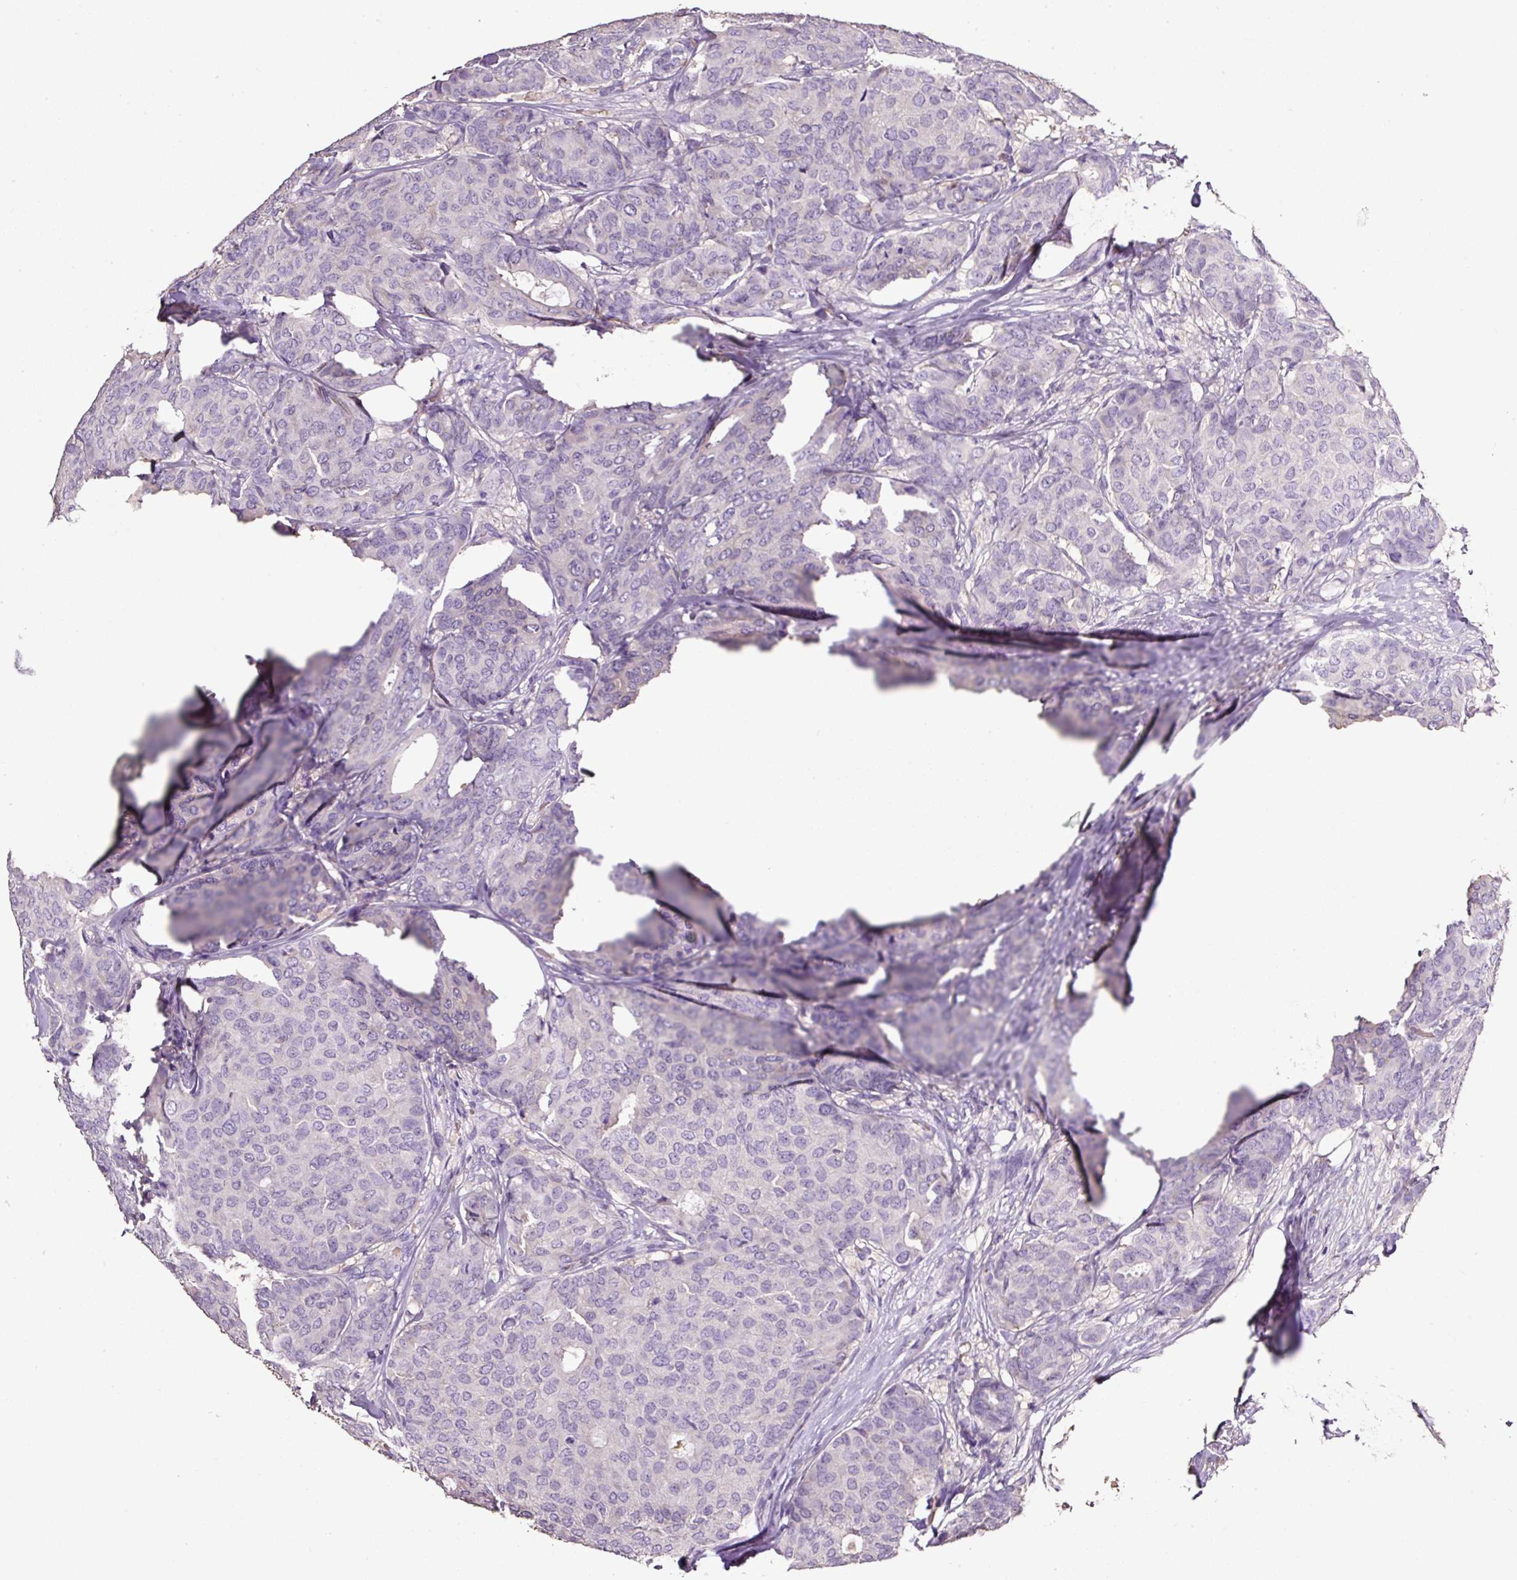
{"staining": {"intensity": "negative", "quantity": "none", "location": "none"}, "tissue": "breast cancer", "cell_type": "Tumor cells", "image_type": "cancer", "snomed": [{"axis": "morphology", "description": "Duct carcinoma"}, {"axis": "topography", "description": "Breast"}], "caption": "Micrograph shows no protein positivity in tumor cells of breast cancer (intraductal carcinoma) tissue.", "gene": "SP8", "patient": {"sex": "female", "age": 75}}